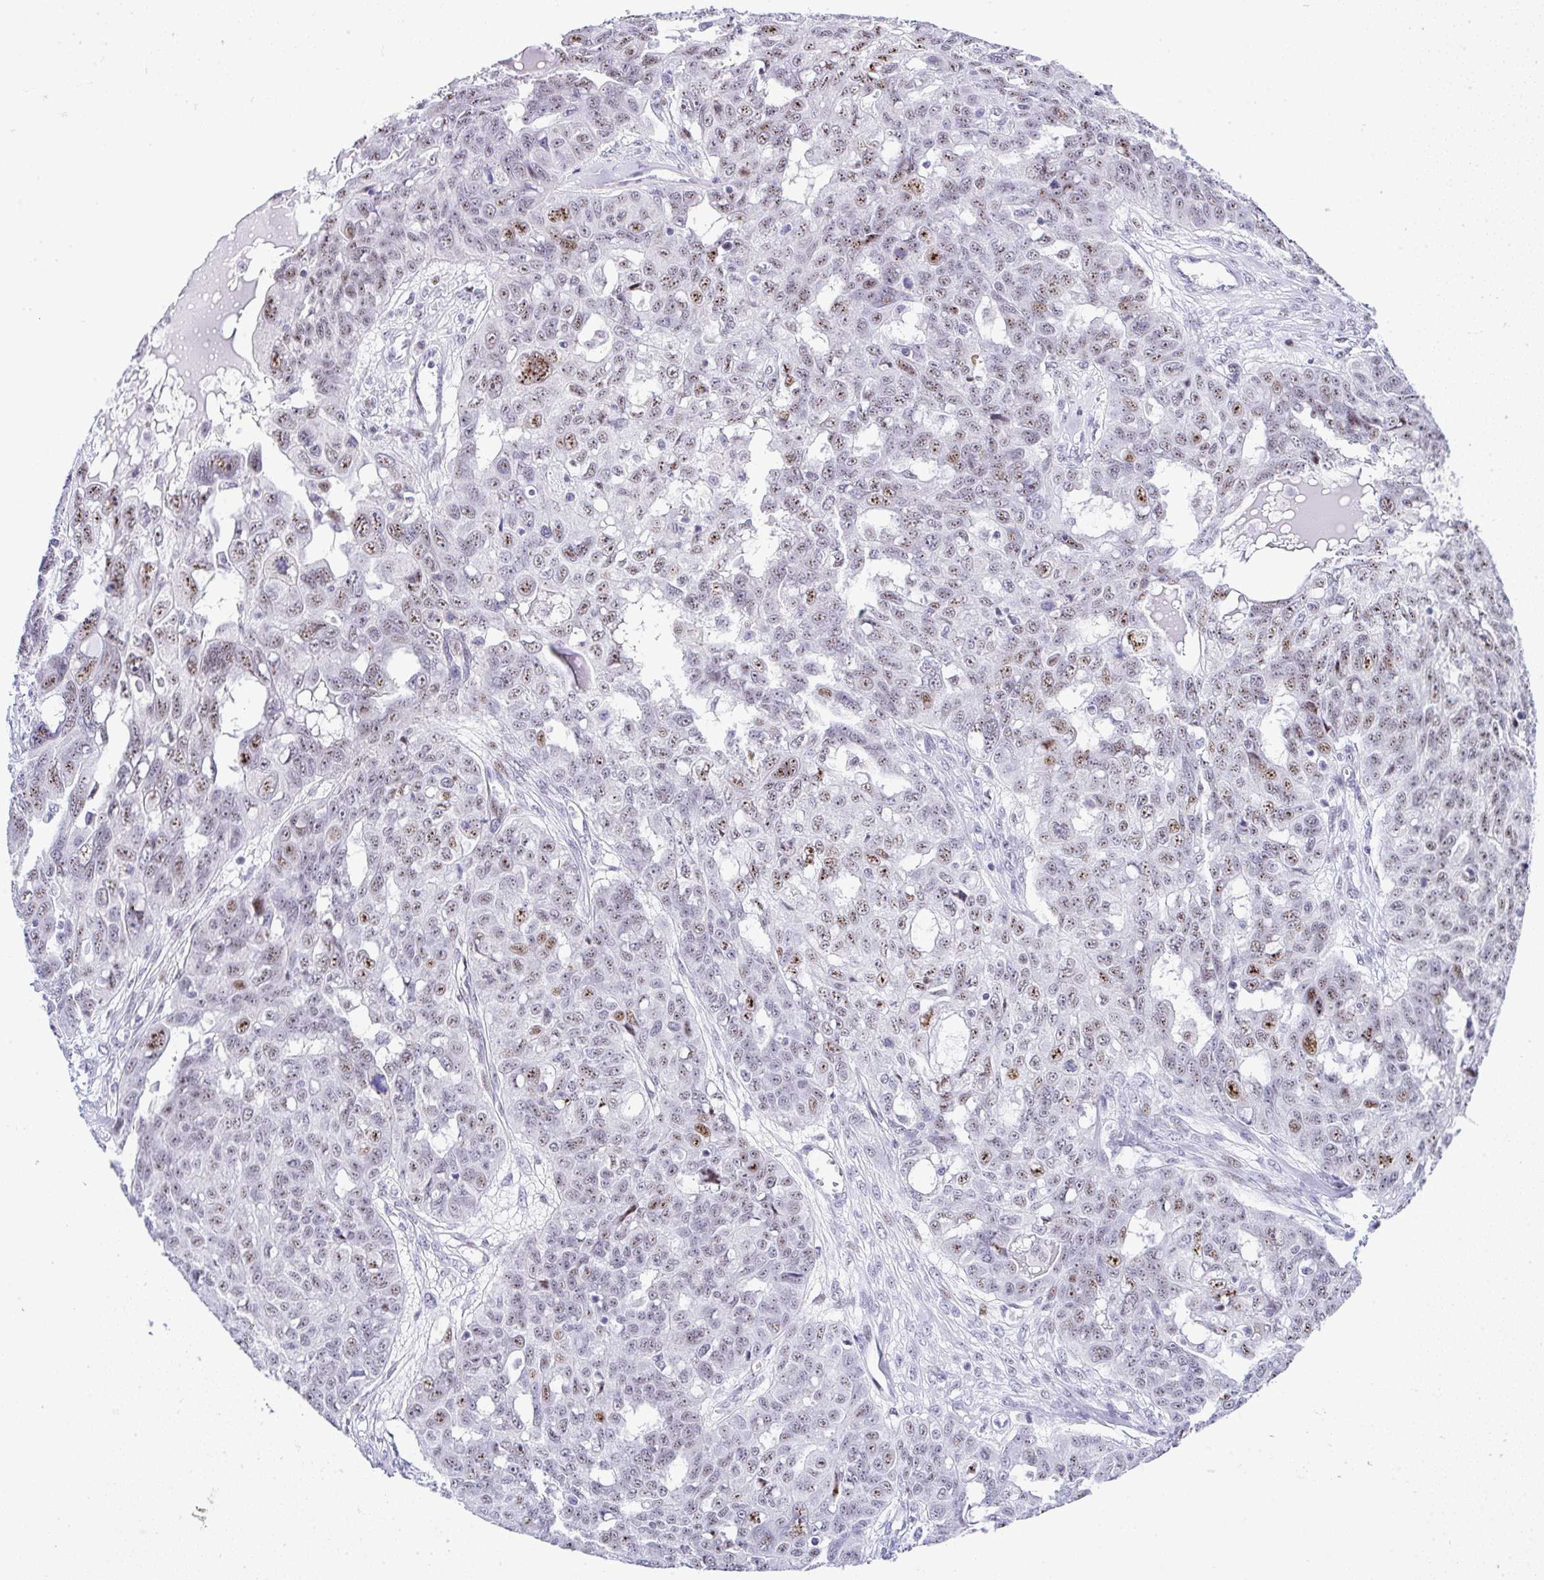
{"staining": {"intensity": "moderate", "quantity": "25%-75%", "location": "nuclear"}, "tissue": "ovarian cancer", "cell_type": "Tumor cells", "image_type": "cancer", "snomed": [{"axis": "morphology", "description": "Carcinoma, endometroid"}, {"axis": "topography", "description": "Ovary"}], "caption": "Immunohistochemical staining of ovarian cancer shows medium levels of moderate nuclear staining in approximately 25%-75% of tumor cells.", "gene": "NR1D2", "patient": {"sex": "female", "age": 70}}